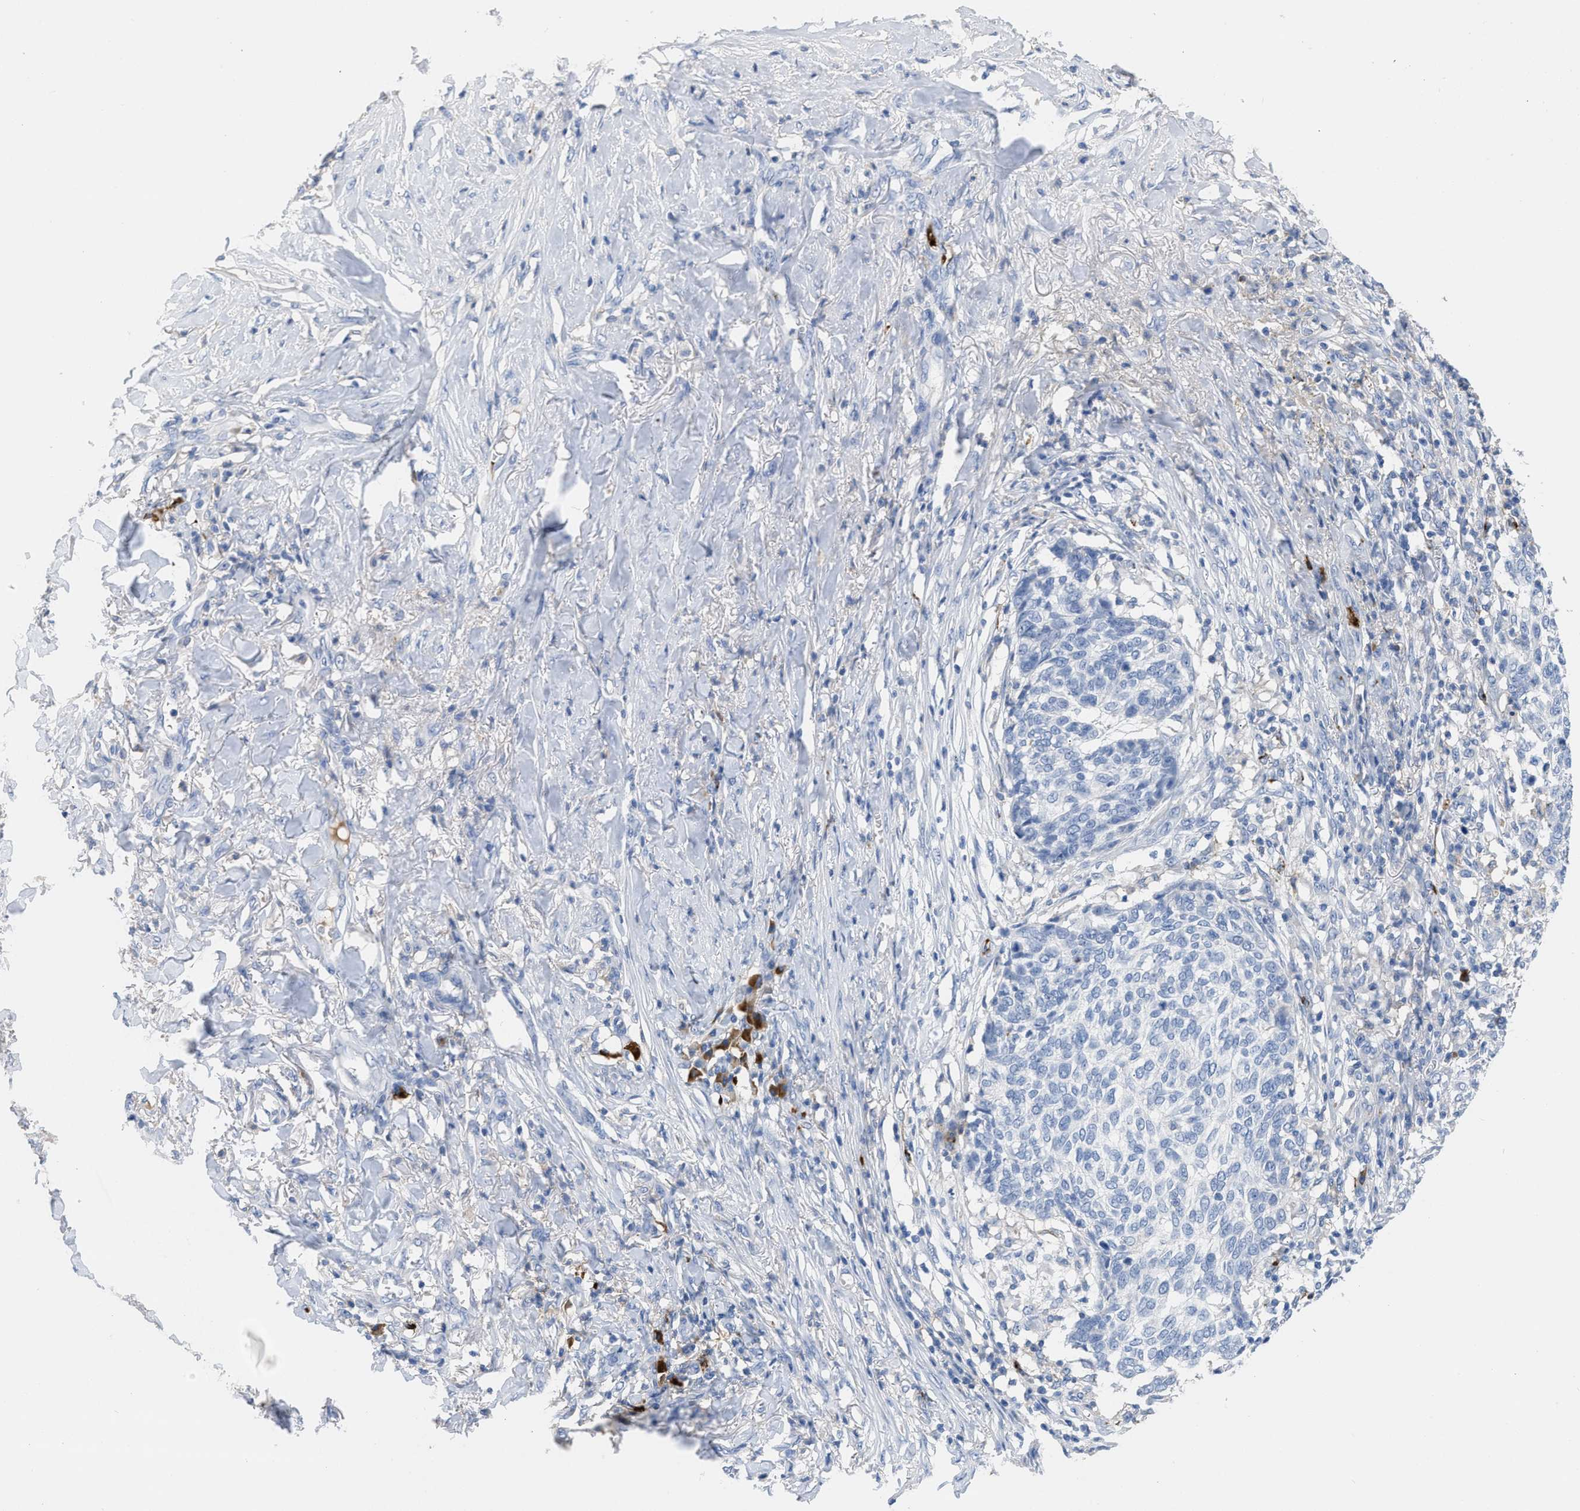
{"staining": {"intensity": "negative", "quantity": "none", "location": "none"}, "tissue": "skin cancer", "cell_type": "Tumor cells", "image_type": "cancer", "snomed": [{"axis": "morphology", "description": "Basal cell carcinoma"}, {"axis": "topography", "description": "Skin"}], "caption": "IHC histopathology image of human skin cancer stained for a protein (brown), which reveals no positivity in tumor cells.", "gene": "FGF18", "patient": {"sex": "male", "age": 85}}